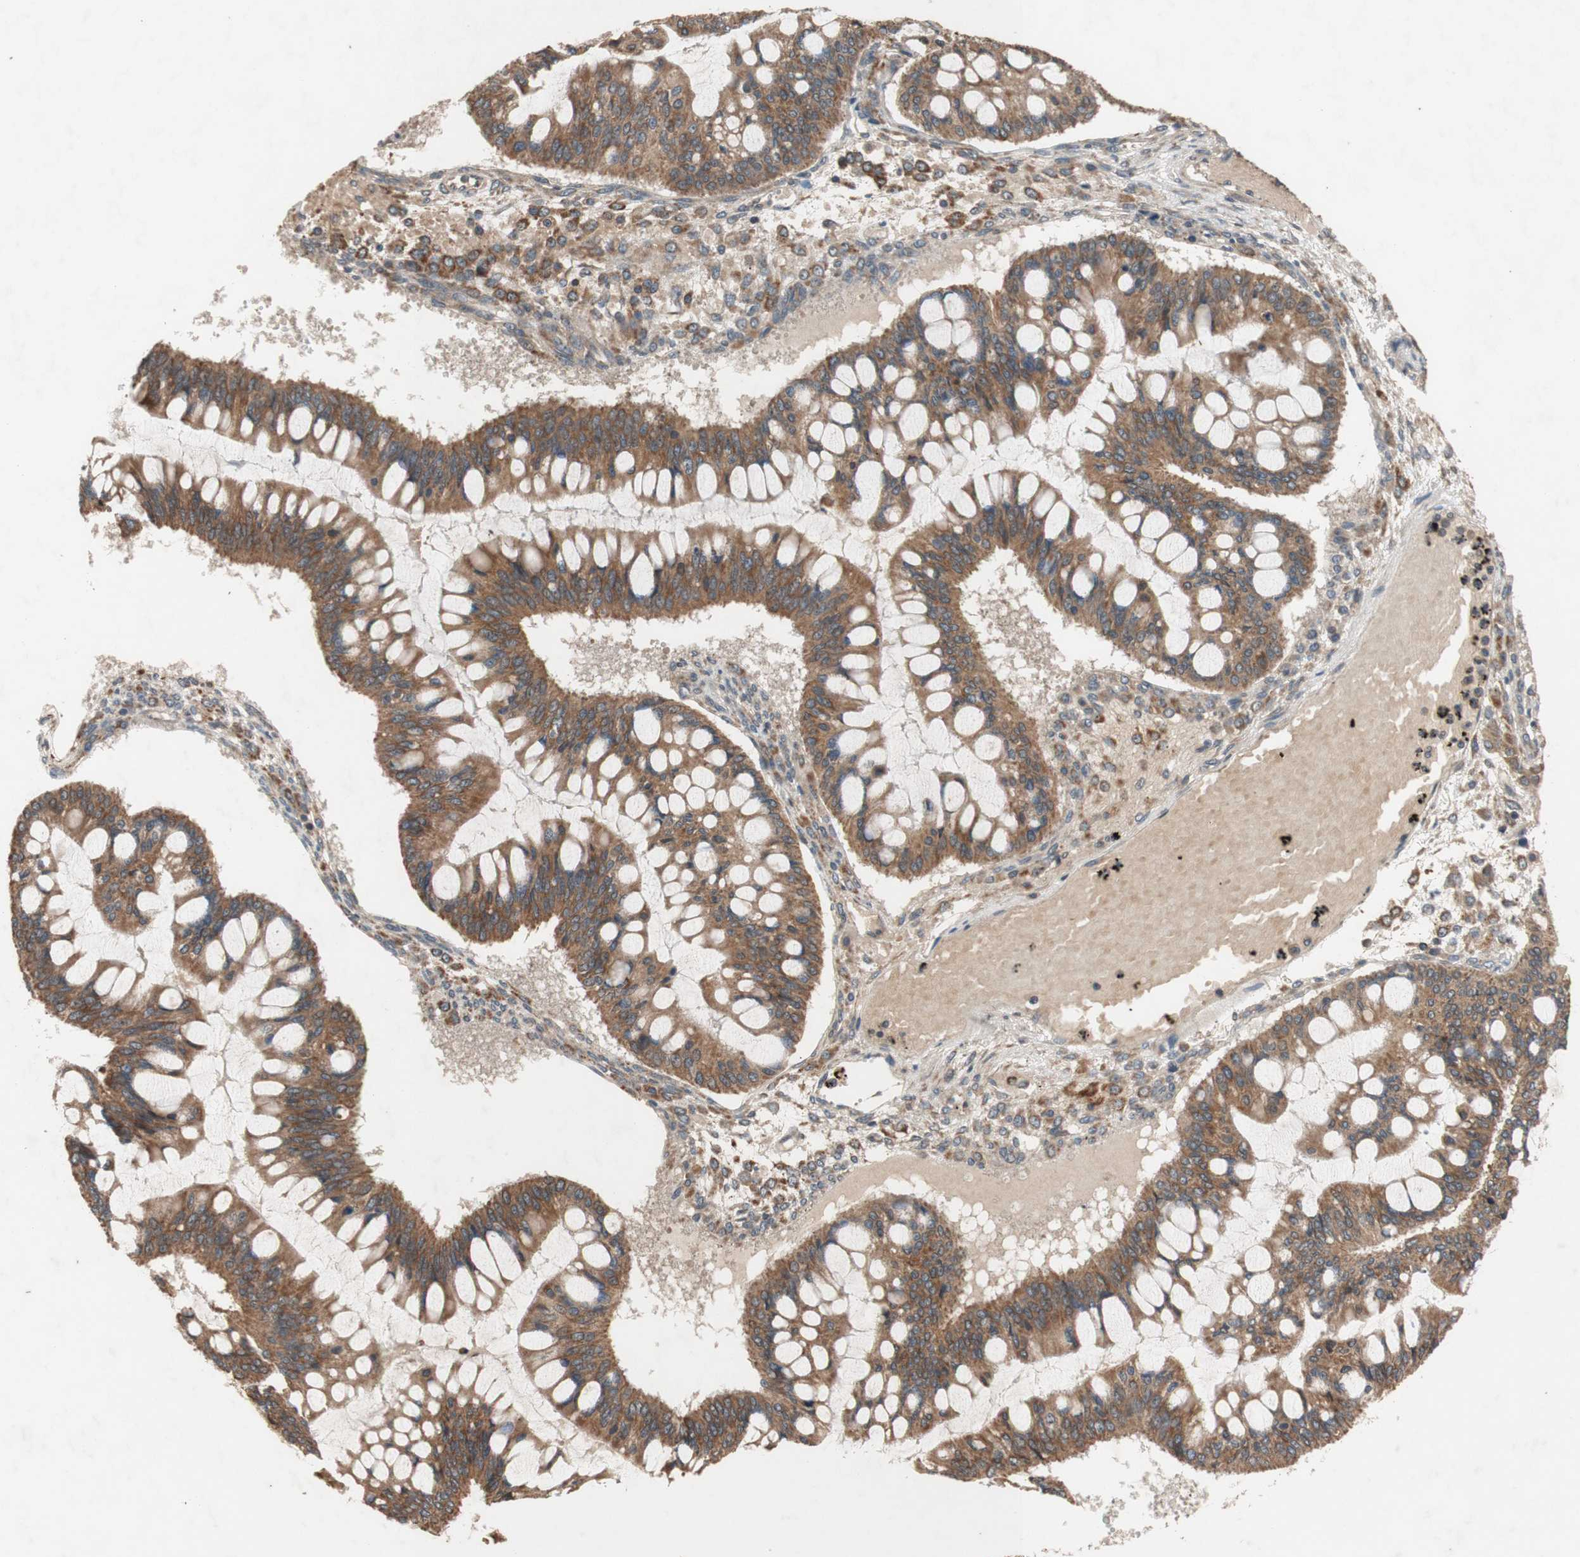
{"staining": {"intensity": "moderate", "quantity": ">75%", "location": "cytoplasmic/membranous"}, "tissue": "ovarian cancer", "cell_type": "Tumor cells", "image_type": "cancer", "snomed": [{"axis": "morphology", "description": "Cystadenocarcinoma, mucinous, NOS"}, {"axis": "topography", "description": "Ovary"}], "caption": "Ovarian cancer tissue displays moderate cytoplasmic/membranous expression in about >75% of tumor cells", "gene": "DDOST", "patient": {"sex": "female", "age": 73}}